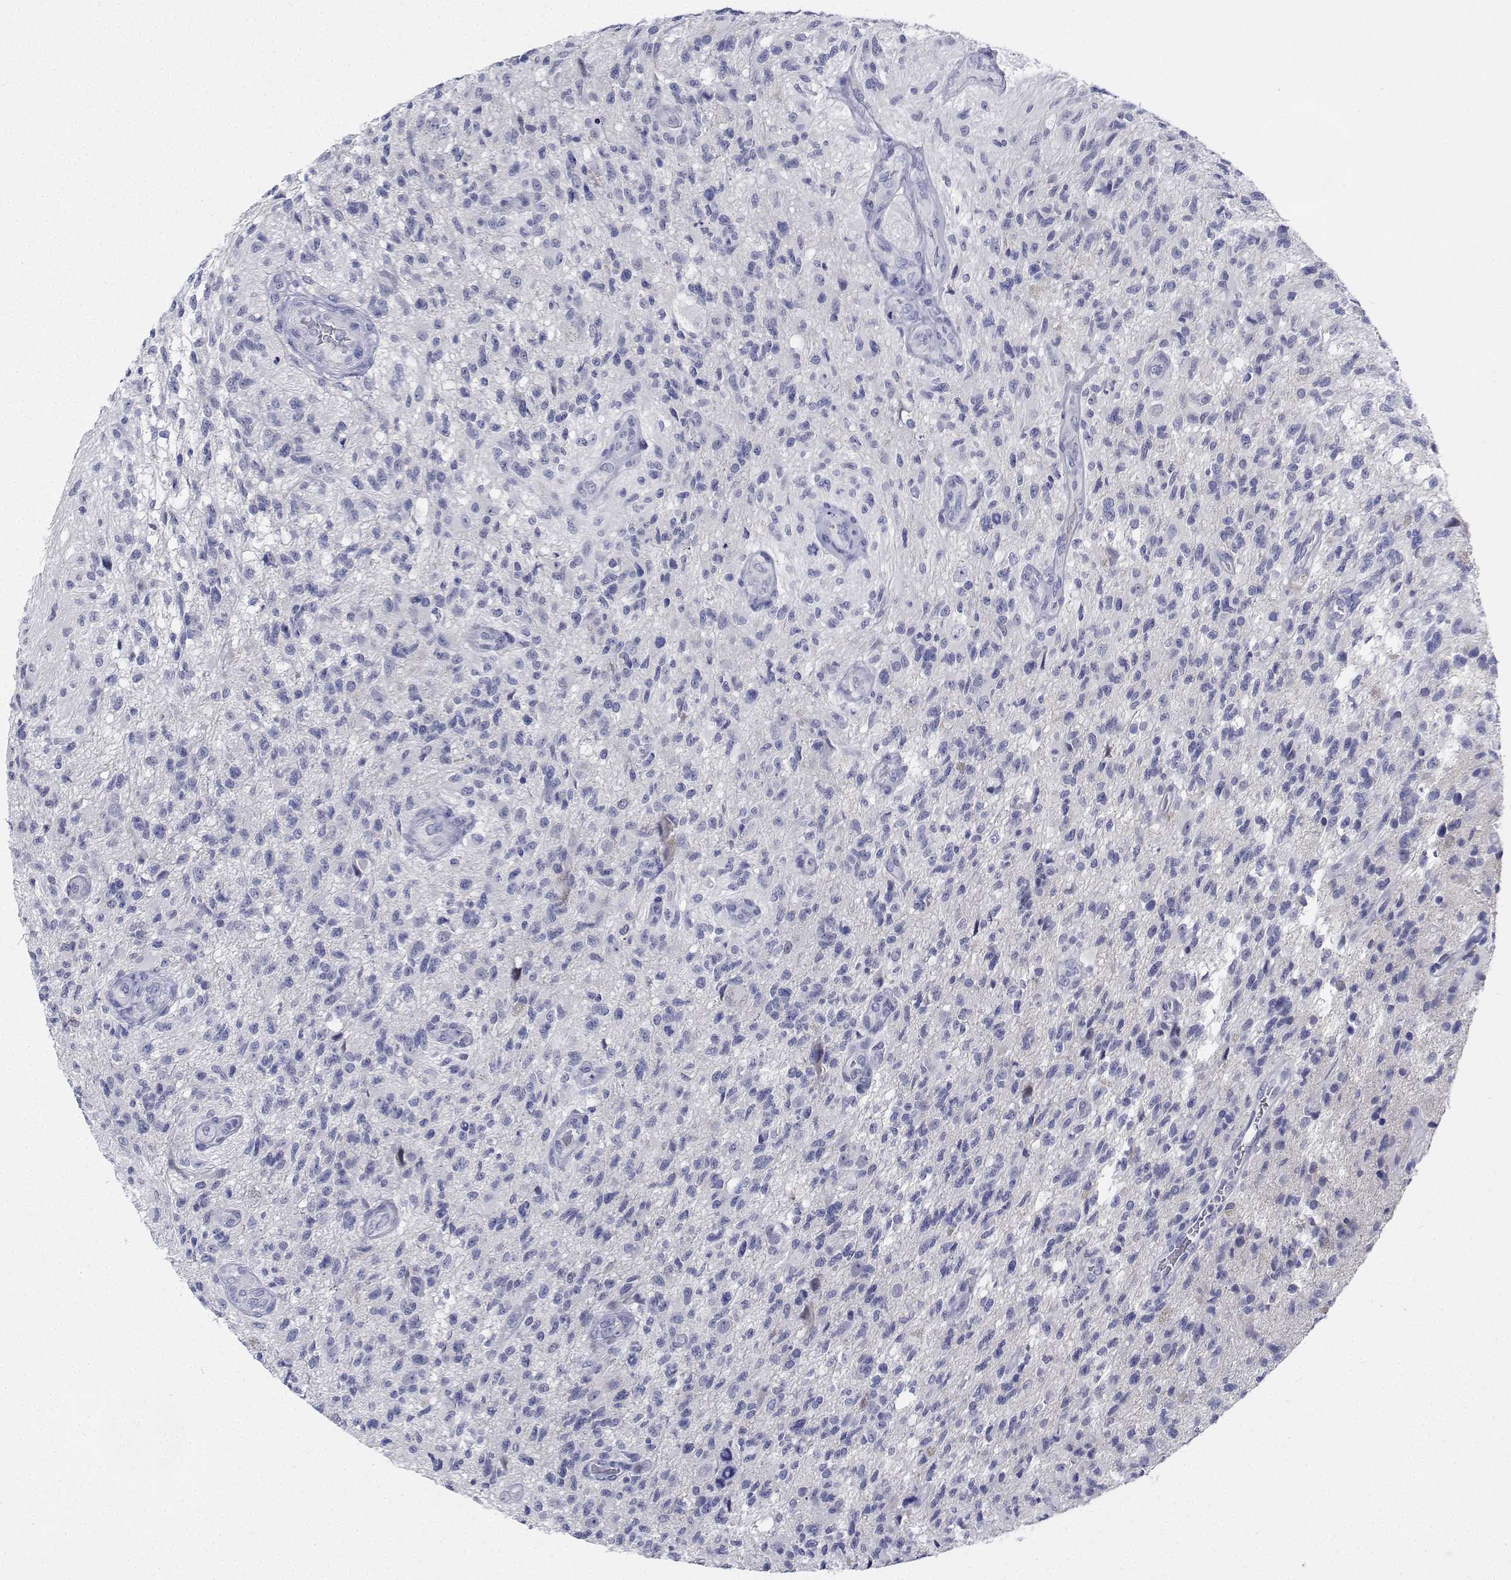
{"staining": {"intensity": "negative", "quantity": "none", "location": "none"}, "tissue": "glioma", "cell_type": "Tumor cells", "image_type": "cancer", "snomed": [{"axis": "morphology", "description": "Glioma, malignant, High grade"}, {"axis": "topography", "description": "Brain"}], "caption": "IHC image of malignant glioma (high-grade) stained for a protein (brown), which exhibits no positivity in tumor cells.", "gene": "PLXNA4", "patient": {"sex": "male", "age": 56}}